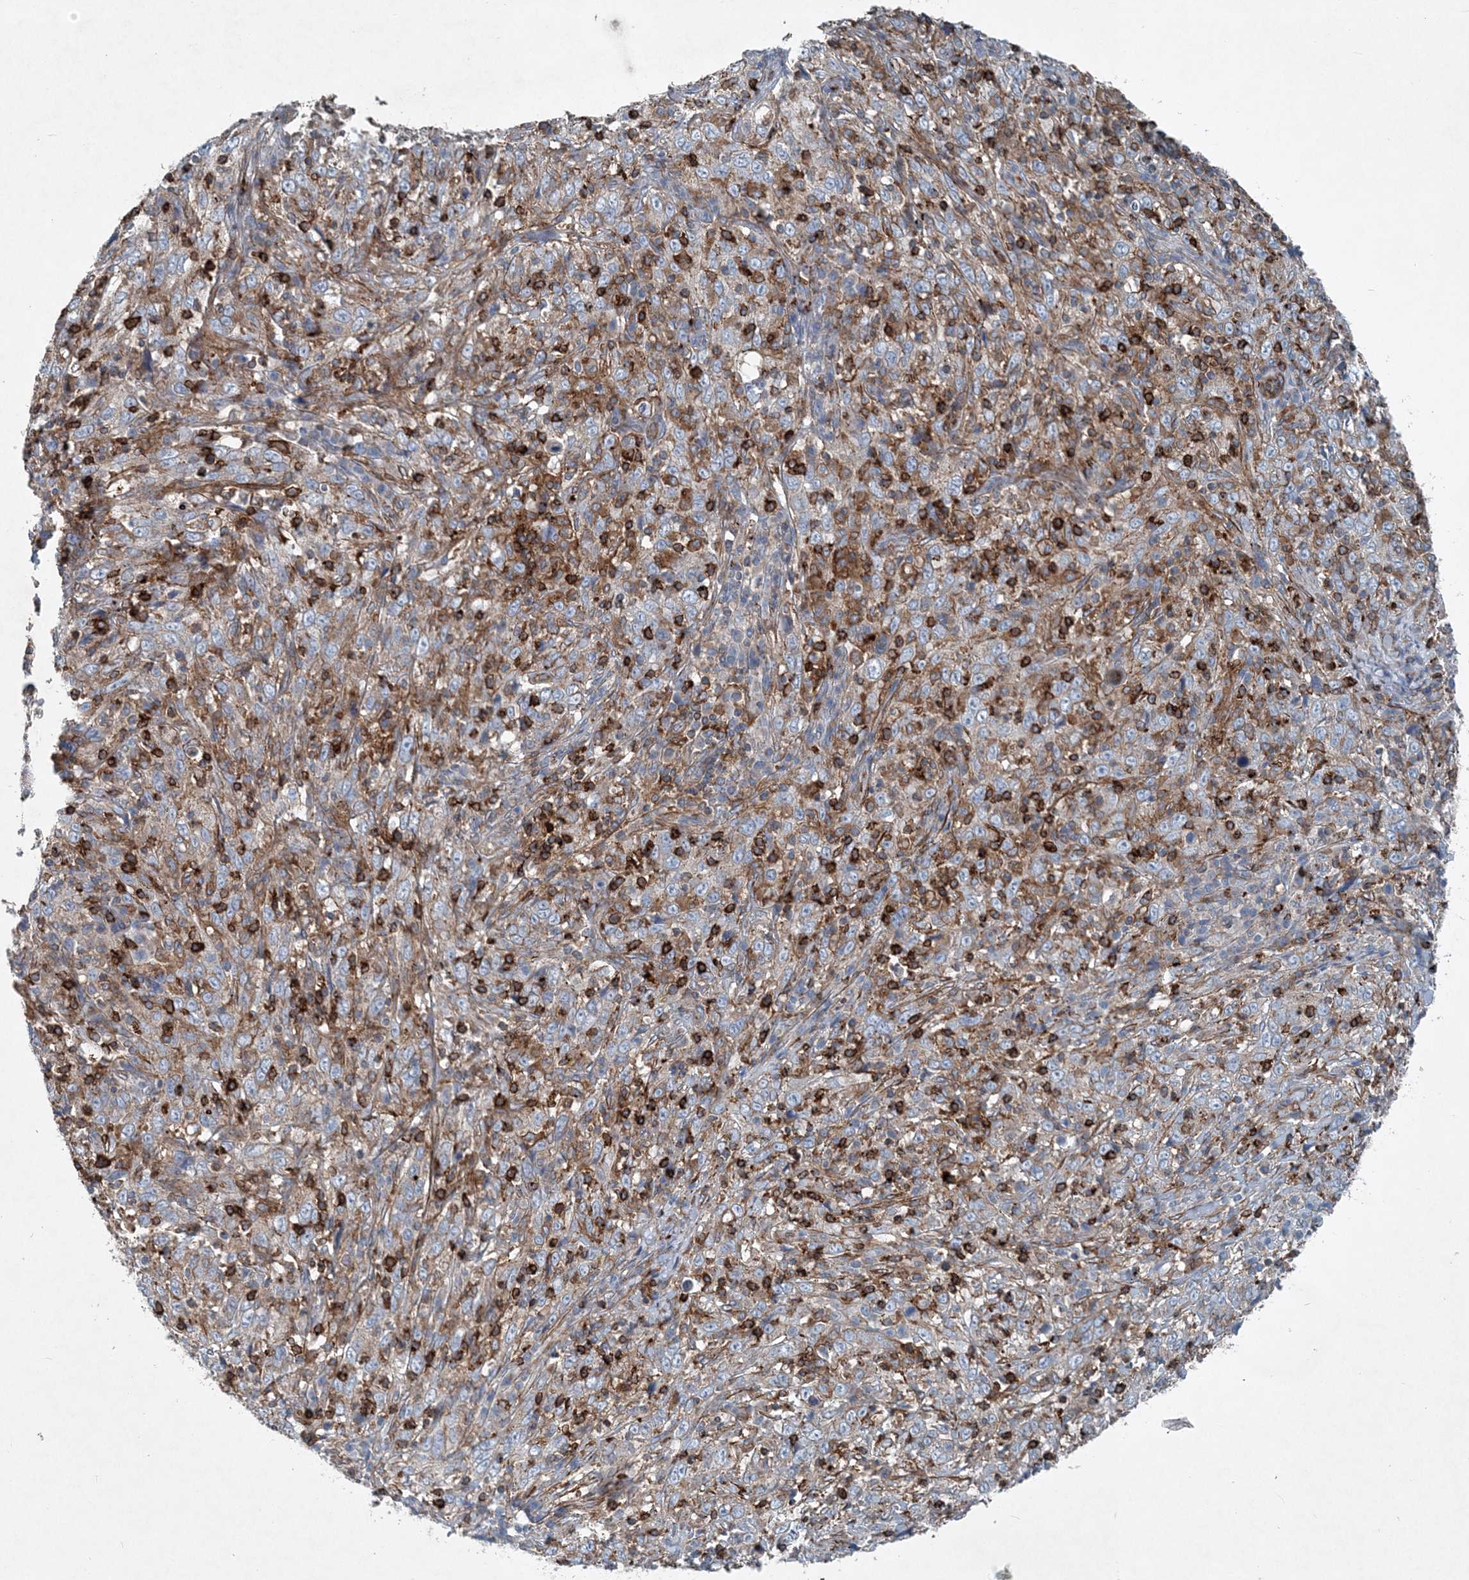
{"staining": {"intensity": "moderate", "quantity": "<25%", "location": "cytoplasmic/membranous"}, "tissue": "cervical cancer", "cell_type": "Tumor cells", "image_type": "cancer", "snomed": [{"axis": "morphology", "description": "Squamous cell carcinoma, NOS"}, {"axis": "topography", "description": "Cervix"}], "caption": "A histopathology image of squamous cell carcinoma (cervical) stained for a protein displays moderate cytoplasmic/membranous brown staining in tumor cells.", "gene": "DGUOK", "patient": {"sex": "female", "age": 46}}